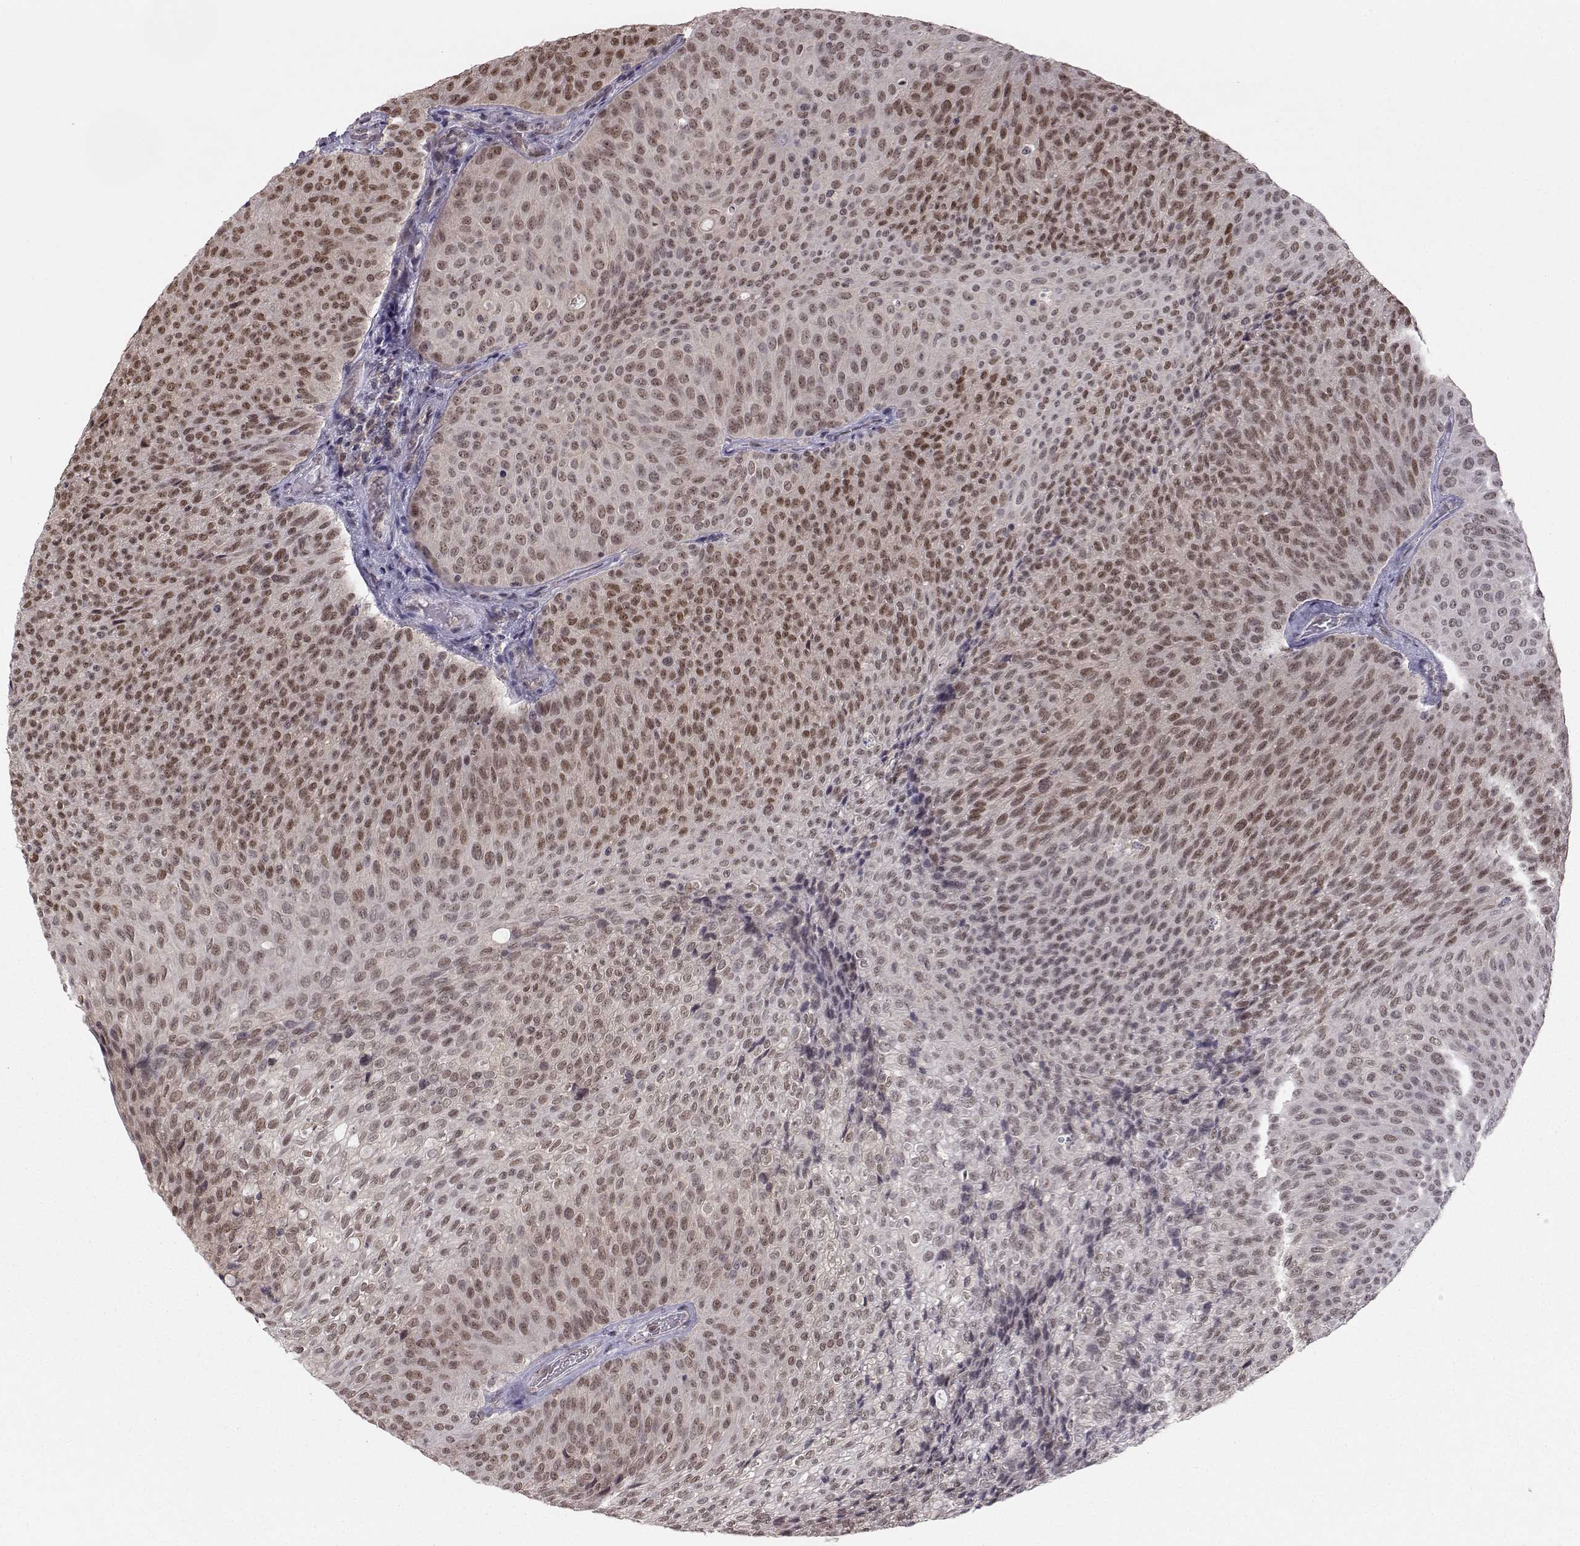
{"staining": {"intensity": "moderate", "quantity": "25%-75%", "location": "nuclear"}, "tissue": "urothelial cancer", "cell_type": "Tumor cells", "image_type": "cancer", "snomed": [{"axis": "morphology", "description": "Urothelial carcinoma, Low grade"}, {"axis": "topography", "description": "Urinary bladder"}], "caption": "Moderate nuclear staining for a protein is present in about 25%-75% of tumor cells of urothelial cancer using immunohistochemistry (IHC).", "gene": "KIF13B", "patient": {"sex": "male", "age": 78}}